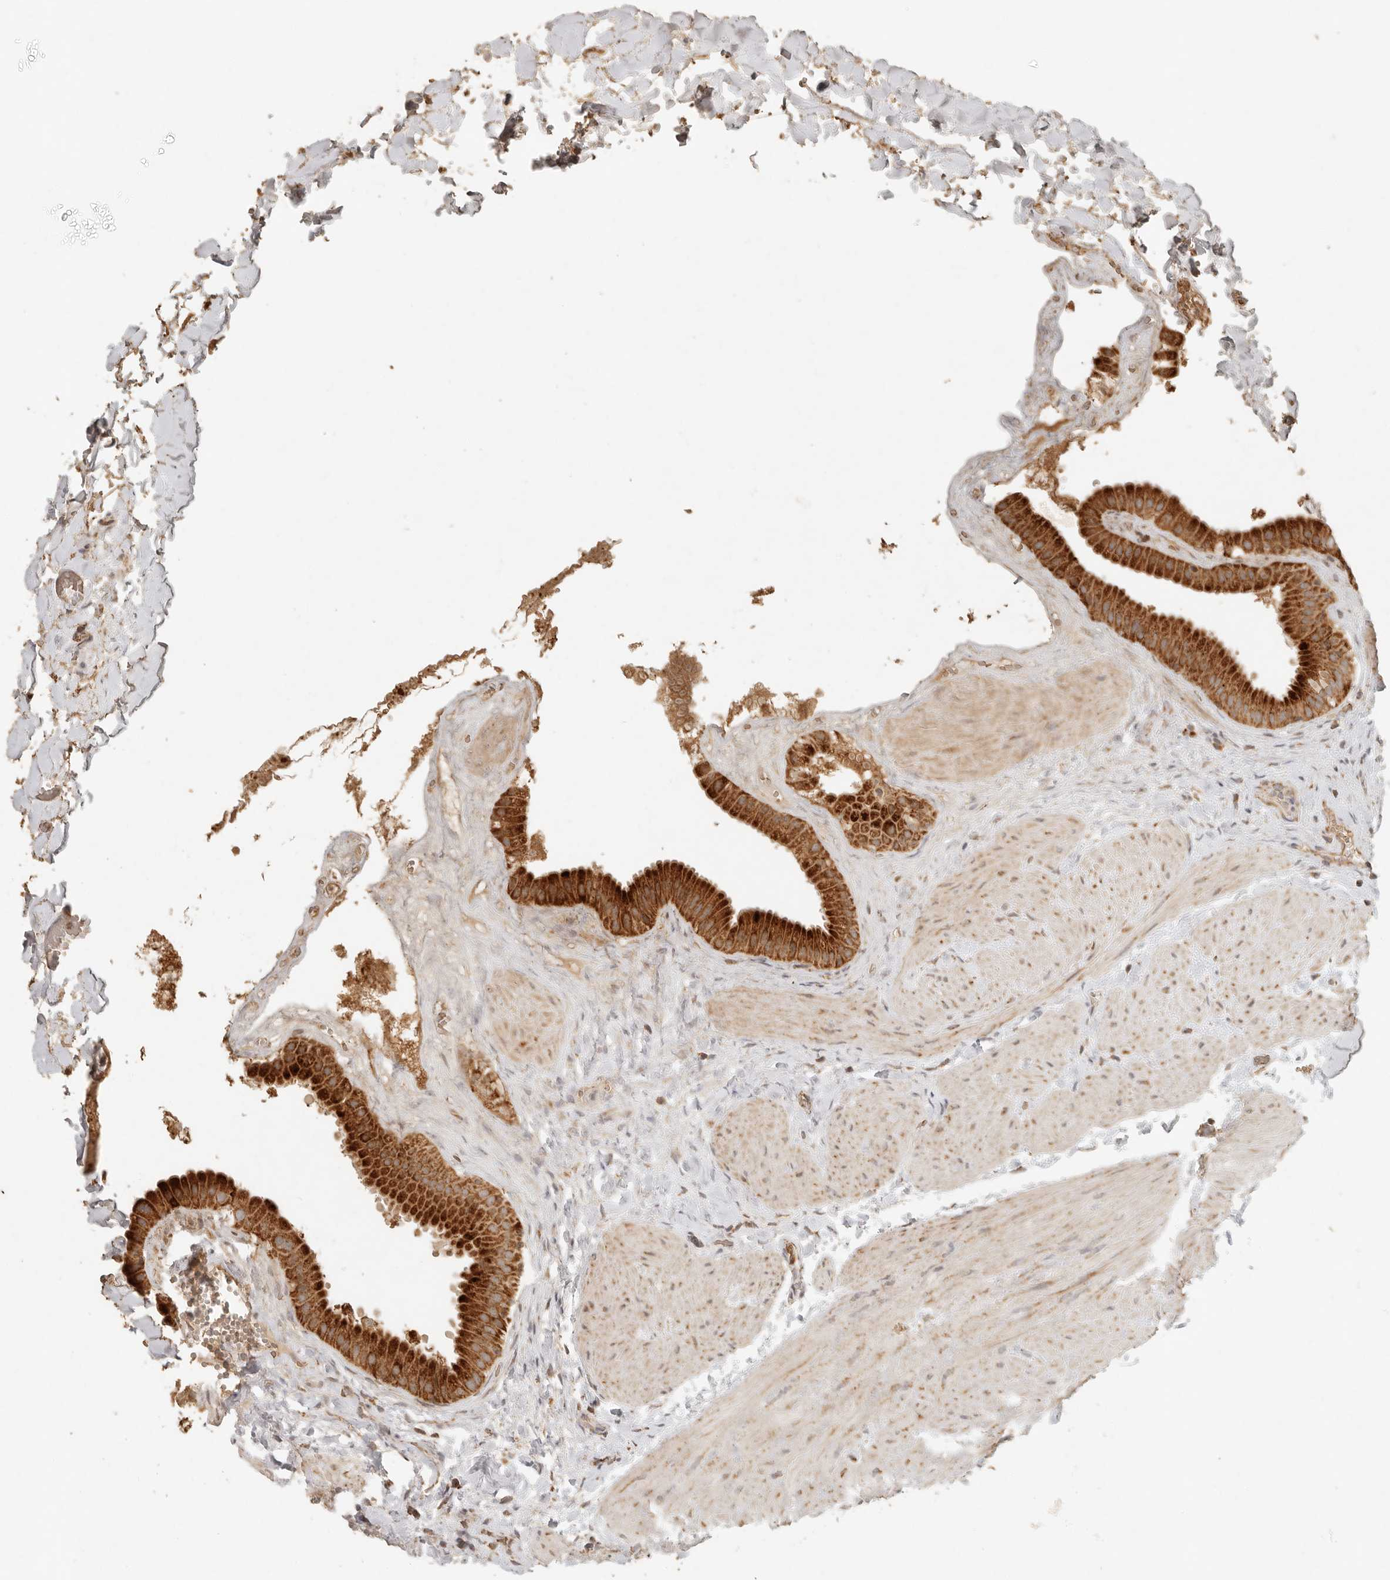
{"staining": {"intensity": "strong", "quantity": ">75%", "location": "cytoplasmic/membranous"}, "tissue": "gallbladder", "cell_type": "Glandular cells", "image_type": "normal", "snomed": [{"axis": "morphology", "description": "Normal tissue, NOS"}, {"axis": "topography", "description": "Gallbladder"}], "caption": "Unremarkable gallbladder demonstrates strong cytoplasmic/membranous positivity in about >75% of glandular cells (DAB IHC with brightfield microscopy, high magnification)..", "gene": "MRPL55", "patient": {"sex": "male", "age": 55}}